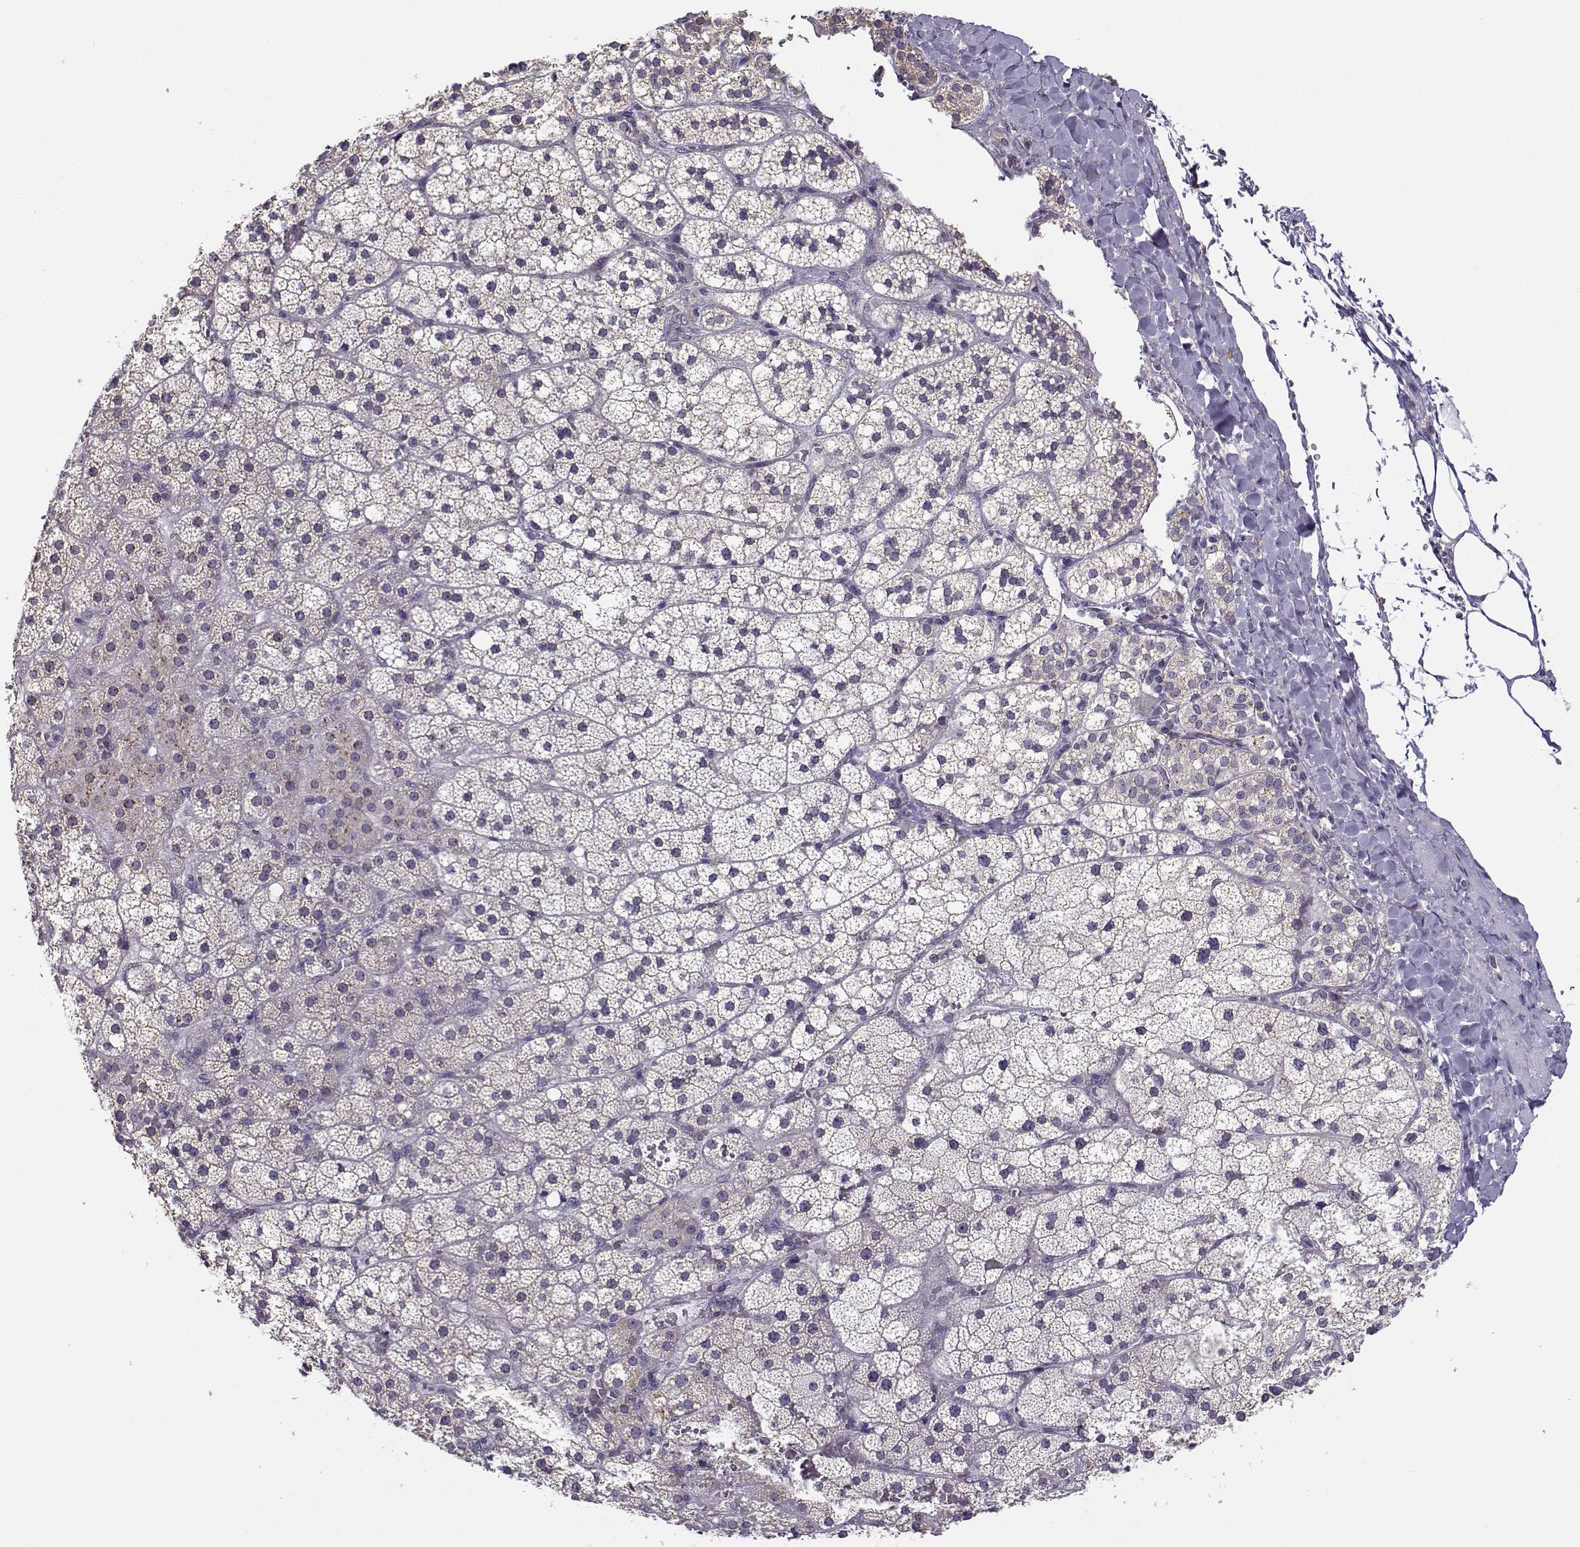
{"staining": {"intensity": "moderate", "quantity": "<25%", "location": "cytoplasmic/membranous"}, "tissue": "adrenal gland", "cell_type": "Glandular cells", "image_type": "normal", "snomed": [{"axis": "morphology", "description": "Normal tissue, NOS"}, {"axis": "topography", "description": "Adrenal gland"}], "caption": "Moderate cytoplasmic/membranous protein positivity is present in about <25% of glandular cells in adrenal gland. (Brightfield microscopy of DAB IHC at high magnification).", "gene": "BEND6", "patient": {"sex": "male", "age": 53}}